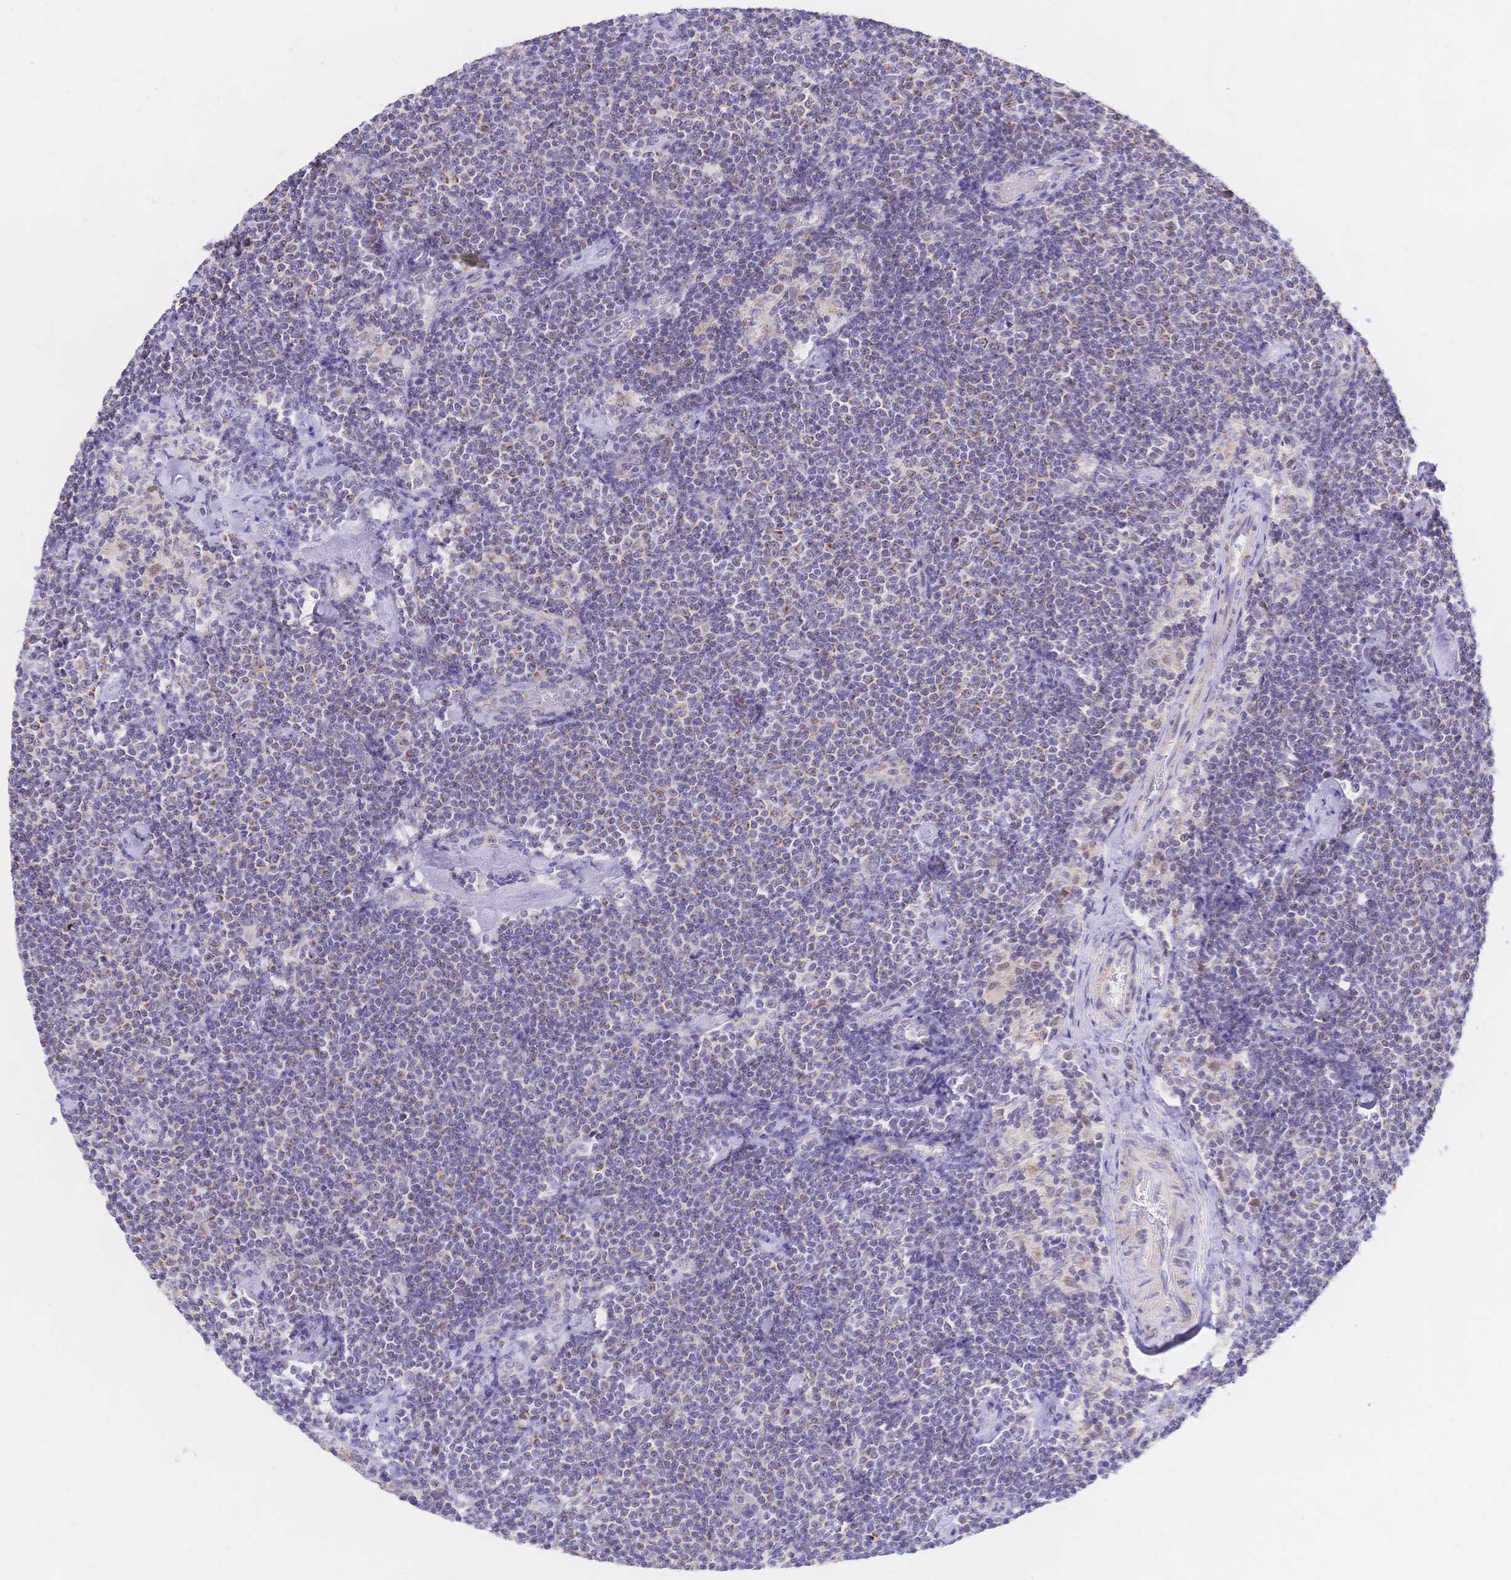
{"staining": {"intensity": "negative", "quantity": "none", "location": "none"}, "tissue": "lymphoma", "cell_type": "Tumor cells", "image_type": "cancer", "snomed": [{"axis": "morphology", "description": "Malignant lymphoma, non-Hodgkin's type, Low grade"}, {"axis": "topography", "description": "Lymph node"}], "caption": "Micrograph shows no protein positivity in tumor cells of malignant lymphoma, non-Hodgkin's type (low-grade) tissue.", "gene": "CLEC18B", "patient": {"sex": "male", "age": 81}}